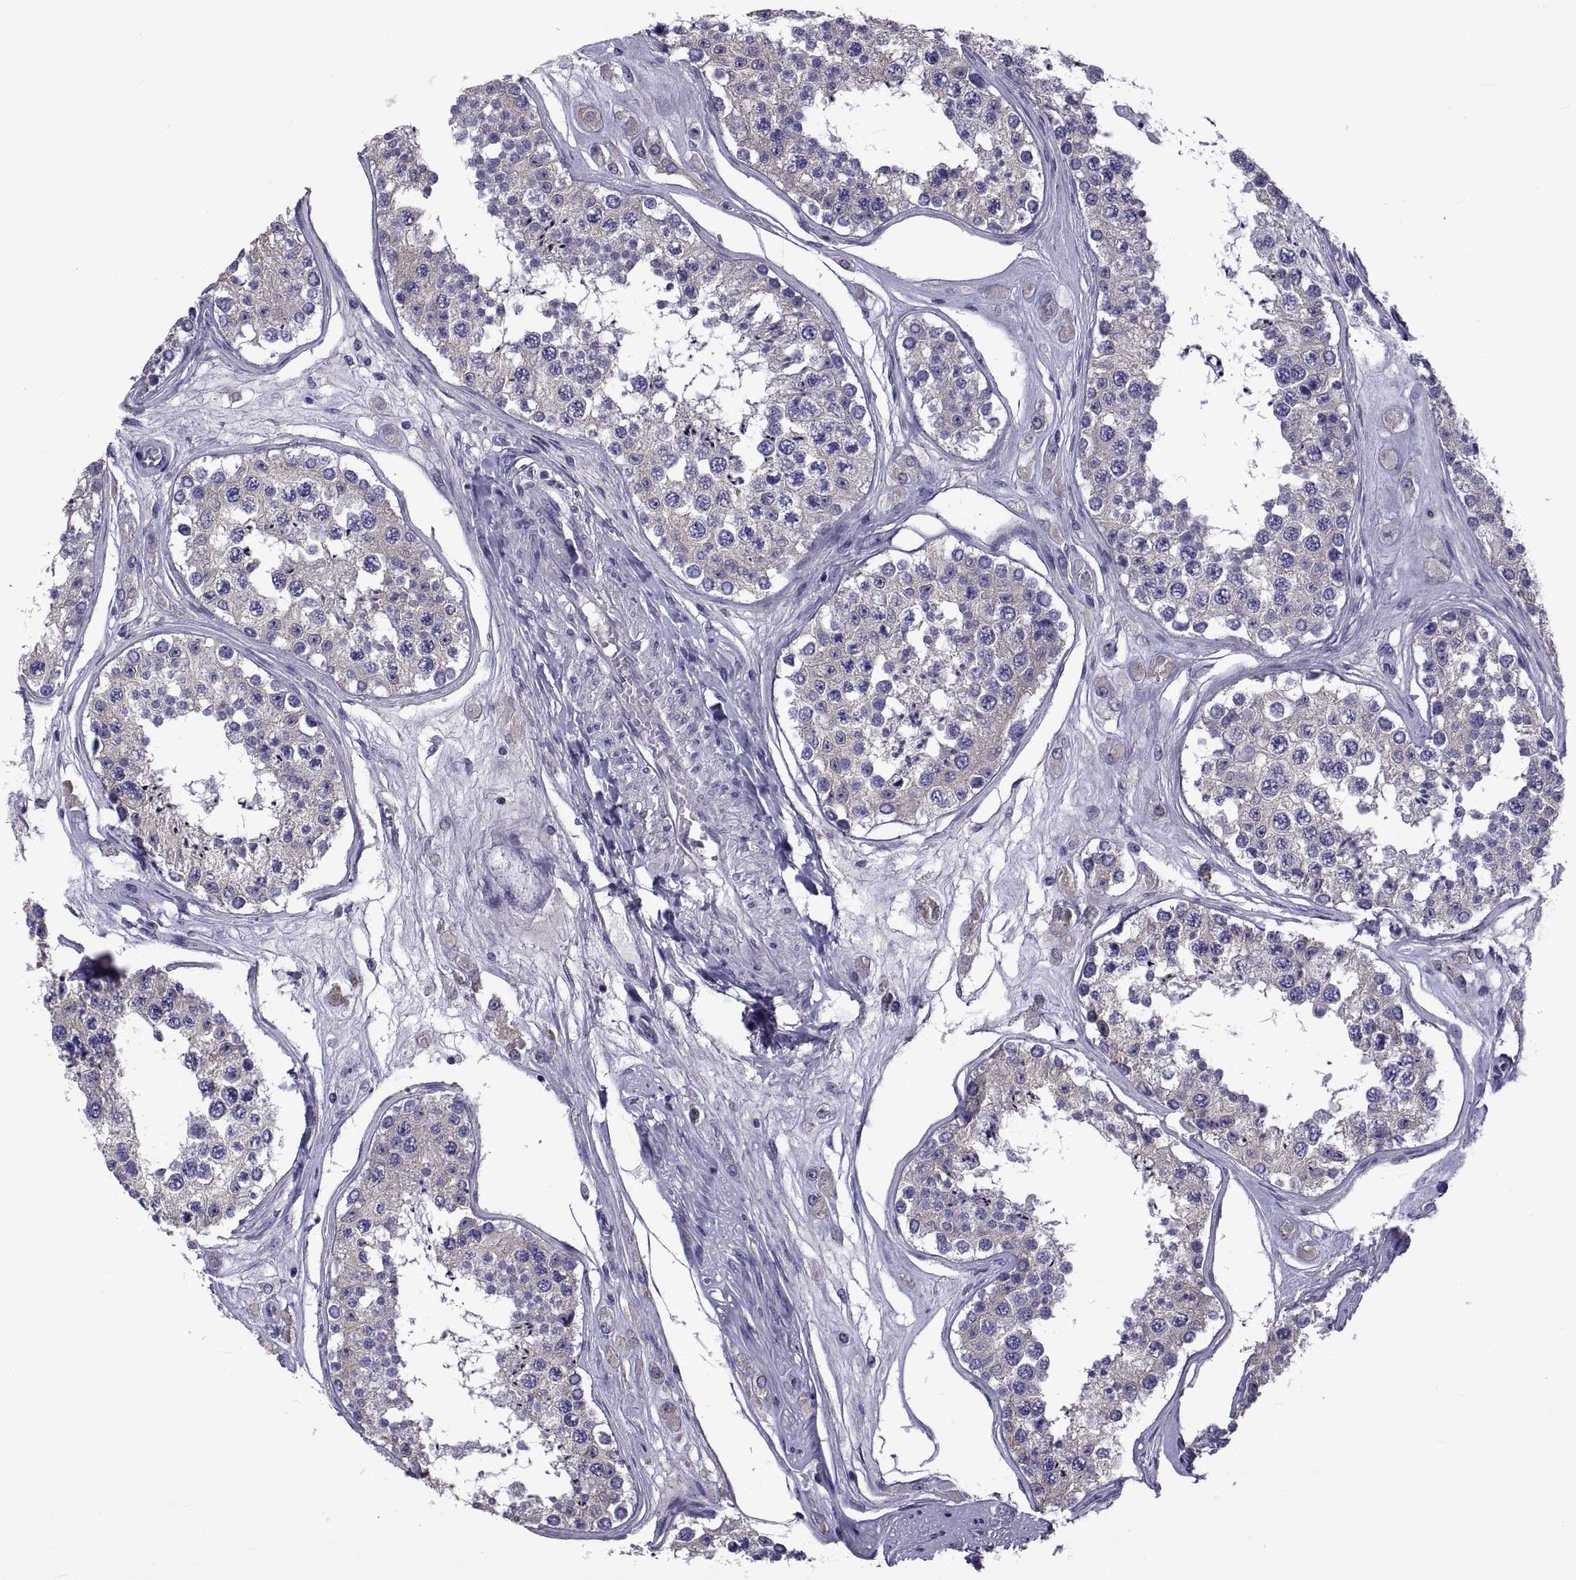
{"staining": {"intensity": "weak", "quantity": ">75%", "location": "cytoplasmic/membranous"}, "tissue": "testis", "cell_type": "Cells in seminiferous ducts", "image_type": "normal", "snomed": [{"axis": "morphology", "description": "Normal tissue, NOS"}, {"axis": "topography", "description": "Testis"}], "caption": "Testis stained with immunohistochemistry exhibits weak cytoplasmic/membranous staining in approximately >75% of cells in seminiferous ducts. (IHC, brightfield microscopy, high magnification).", "gene": "TMC3", "patient": {"sex": "male", "age": 25}}